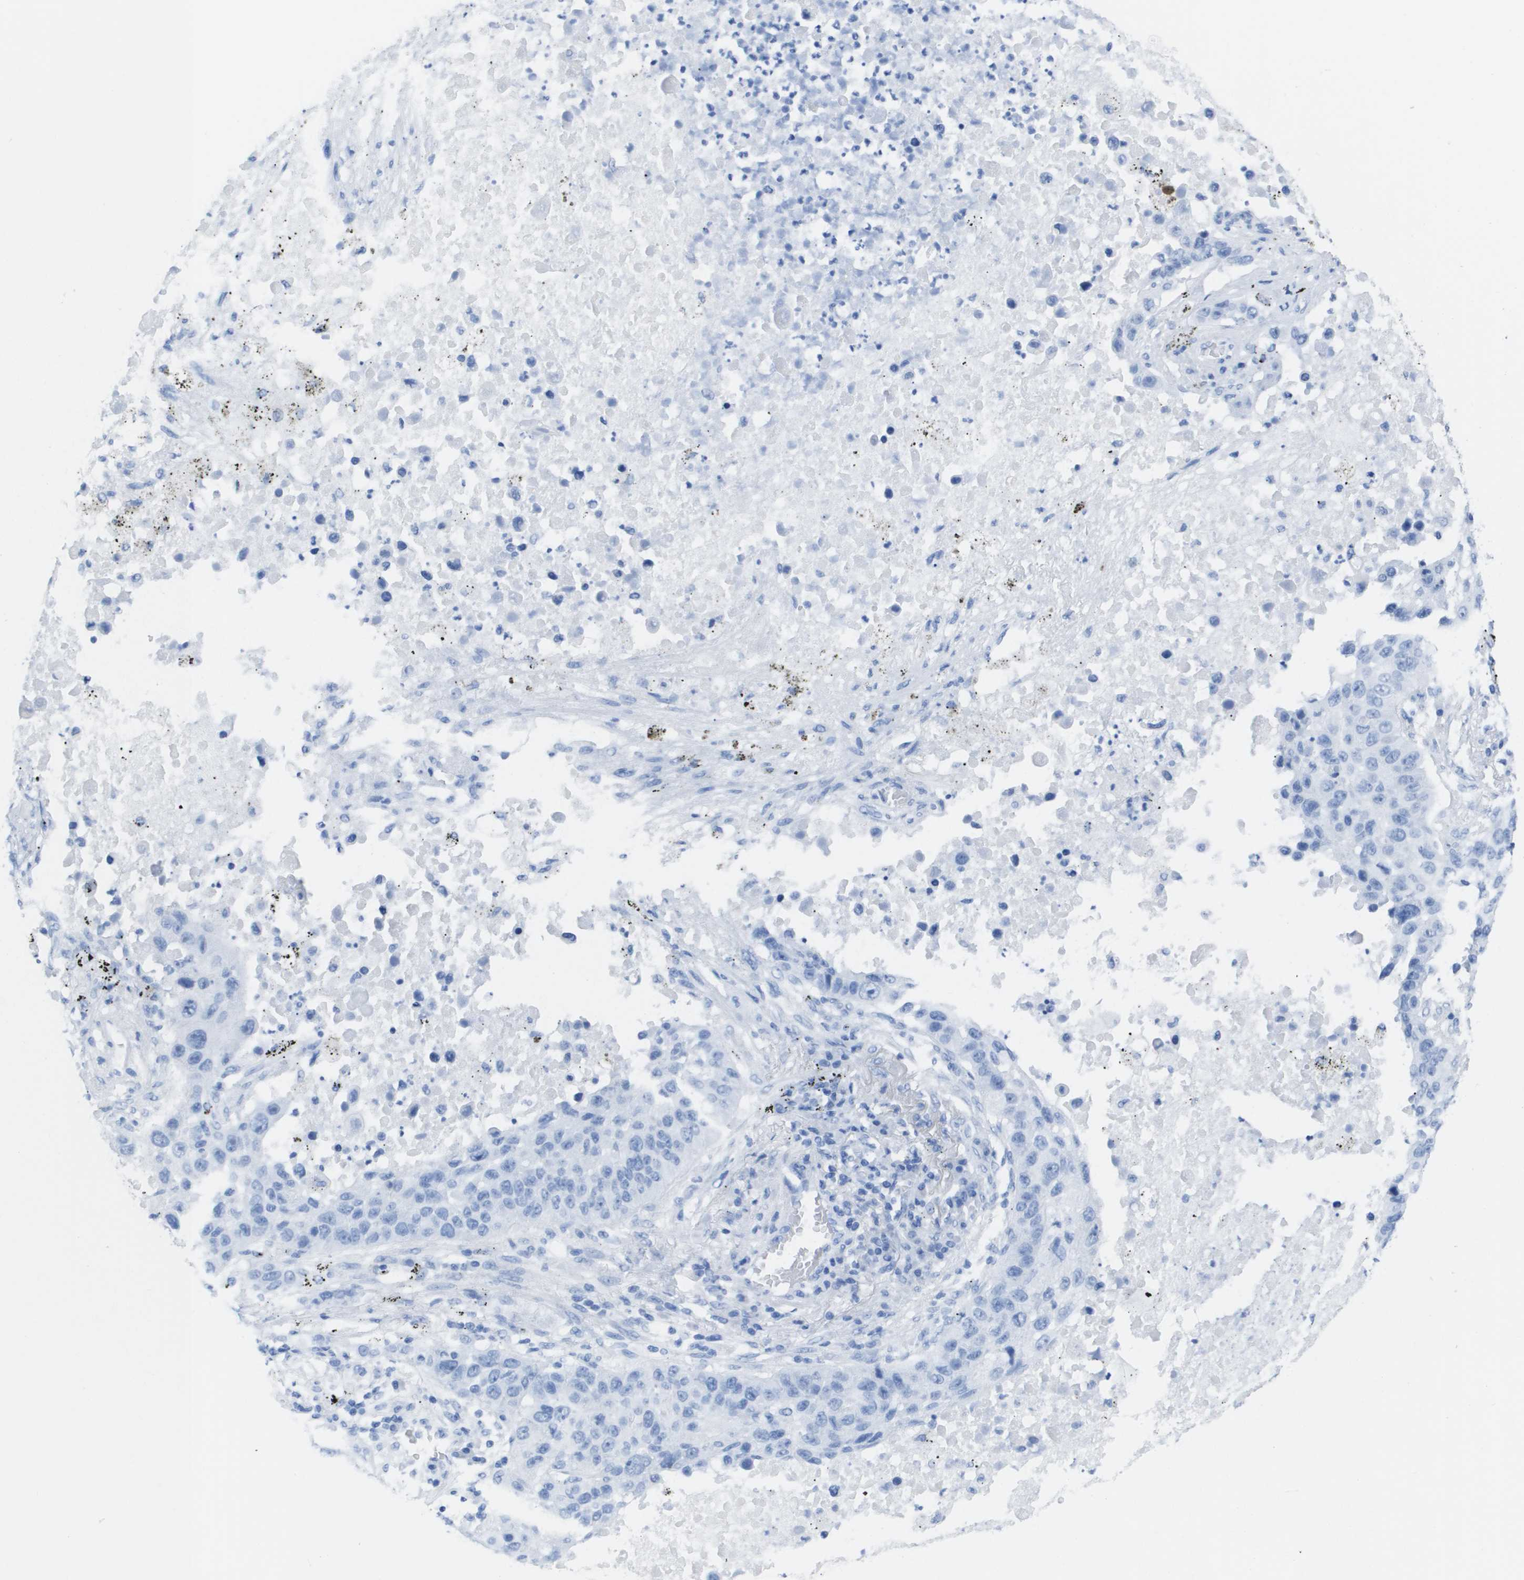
{"staining": {"intensity": "negative", "quantity": "none", "location": "none"}, "tissue": "lung cancer", "cell_type": "Tumor cells", "image_type": "cancer", "snomed": [{"axis": "morphology", "description": "Squamous cell carcinoma, NOS"}, {"axis": "topography", "description": "Lung"}], "caption": "Immunohistochemistry (IHC) micrograph of neoplastic tissue: lung squamous cell carcinoma stained with DAB shows no significant protein positivity in tumor cells.", "gene": "KCNA3", "patient": {"sex": "male", "age": 57}}